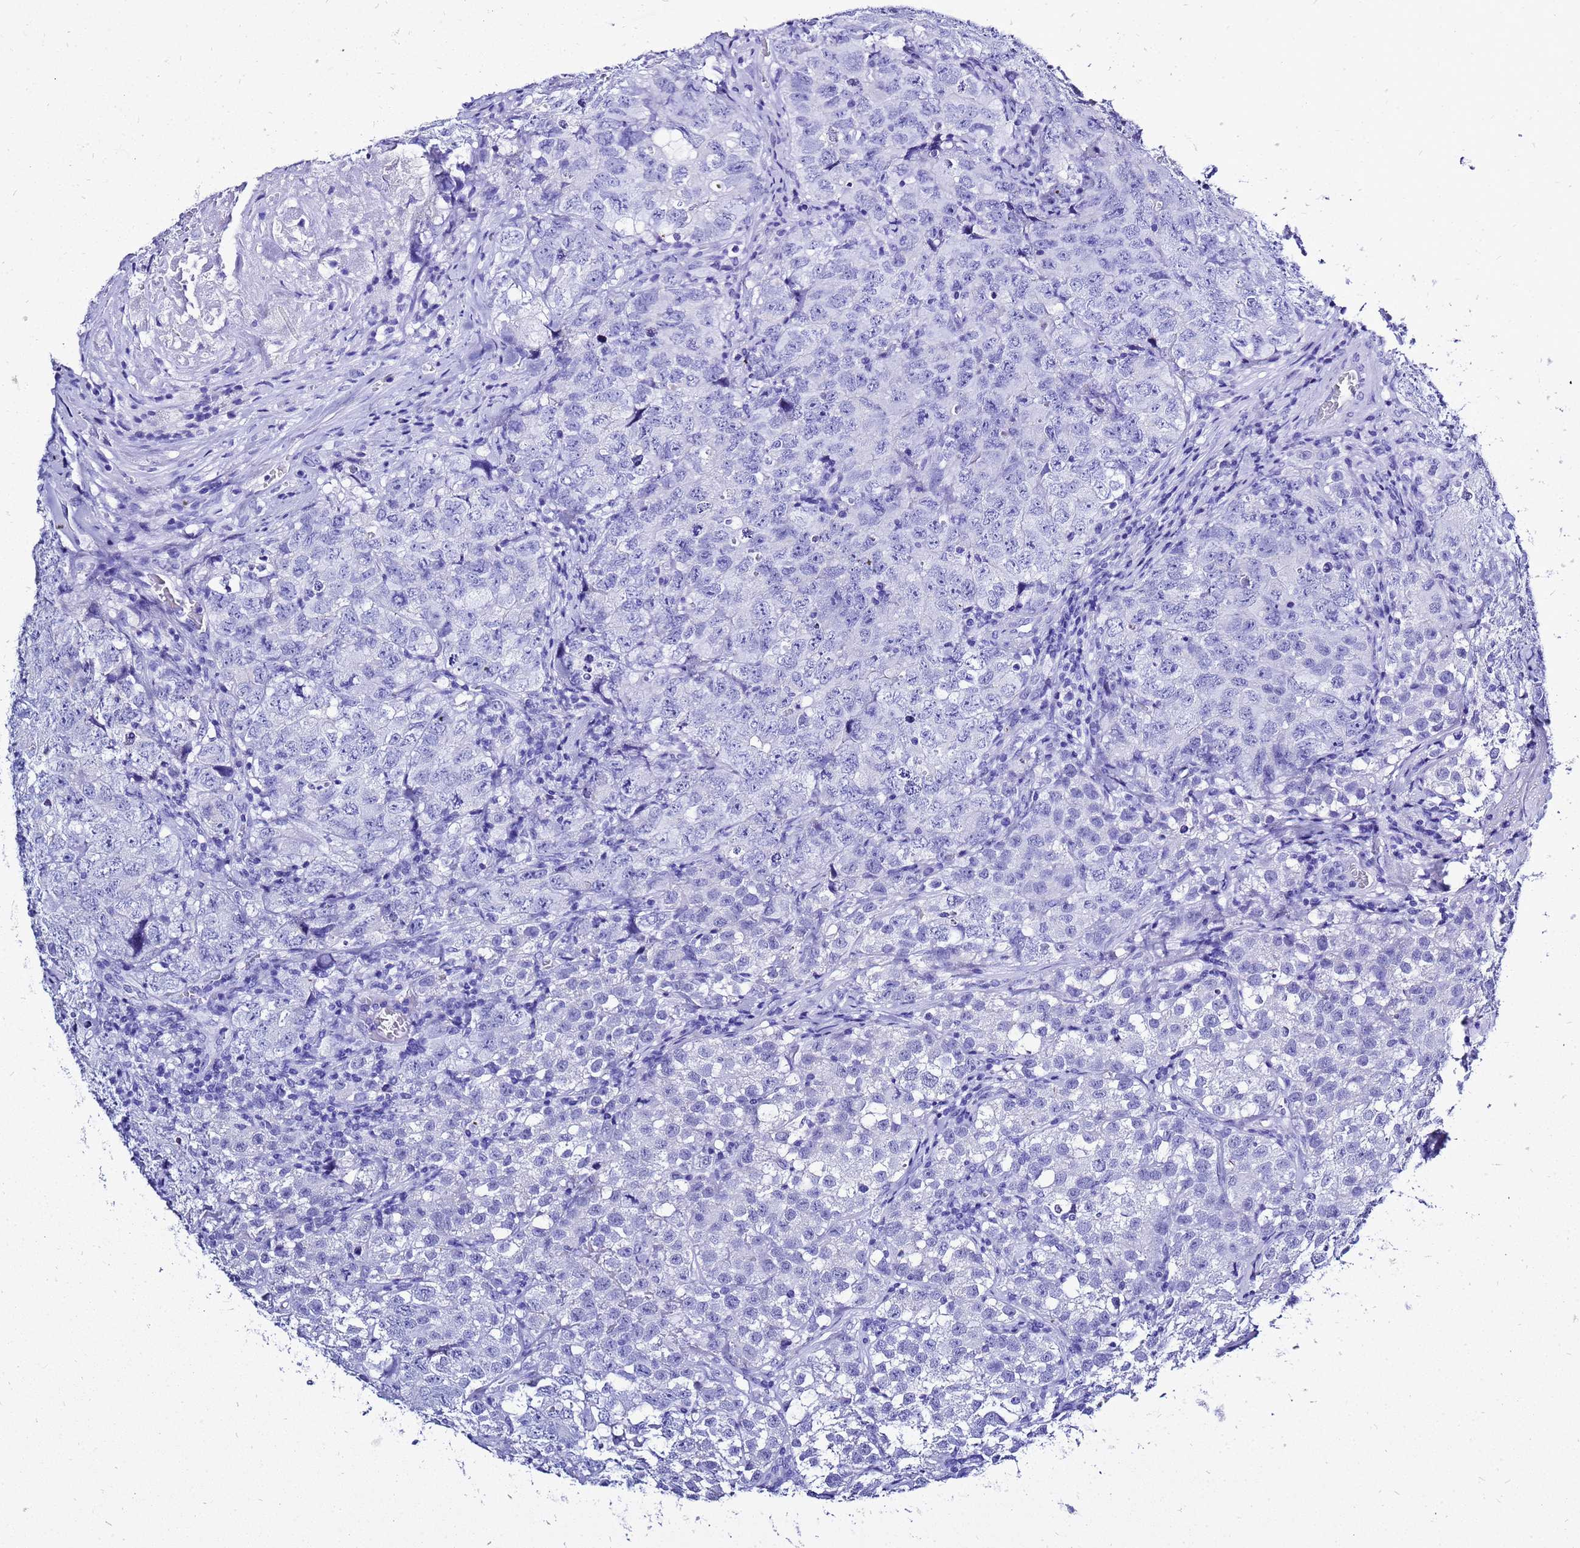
{"staining": {"intensity": "negative", "quantity": "none", "location": "none"}, "tissue": "testis cancer", "cell_type": "Tumor cells", "image_type": "cancer", "snomed": [{"axis": "morphology", "description": "Seminoma, NOS"}, {"axis": "morphology", "description": "Carcinoma, Embryonal, NOS"}, {"axis": "topography", "description": "Testis"}], "caption": "Tumor cells show no significant positivity in testis cancer (seminoma). (DAB (3,3'-diaminobenzidine) immunohistochemistry, high magnification).", "gene": "LIPF", "patient": {"sex": "male", "age": 43}}